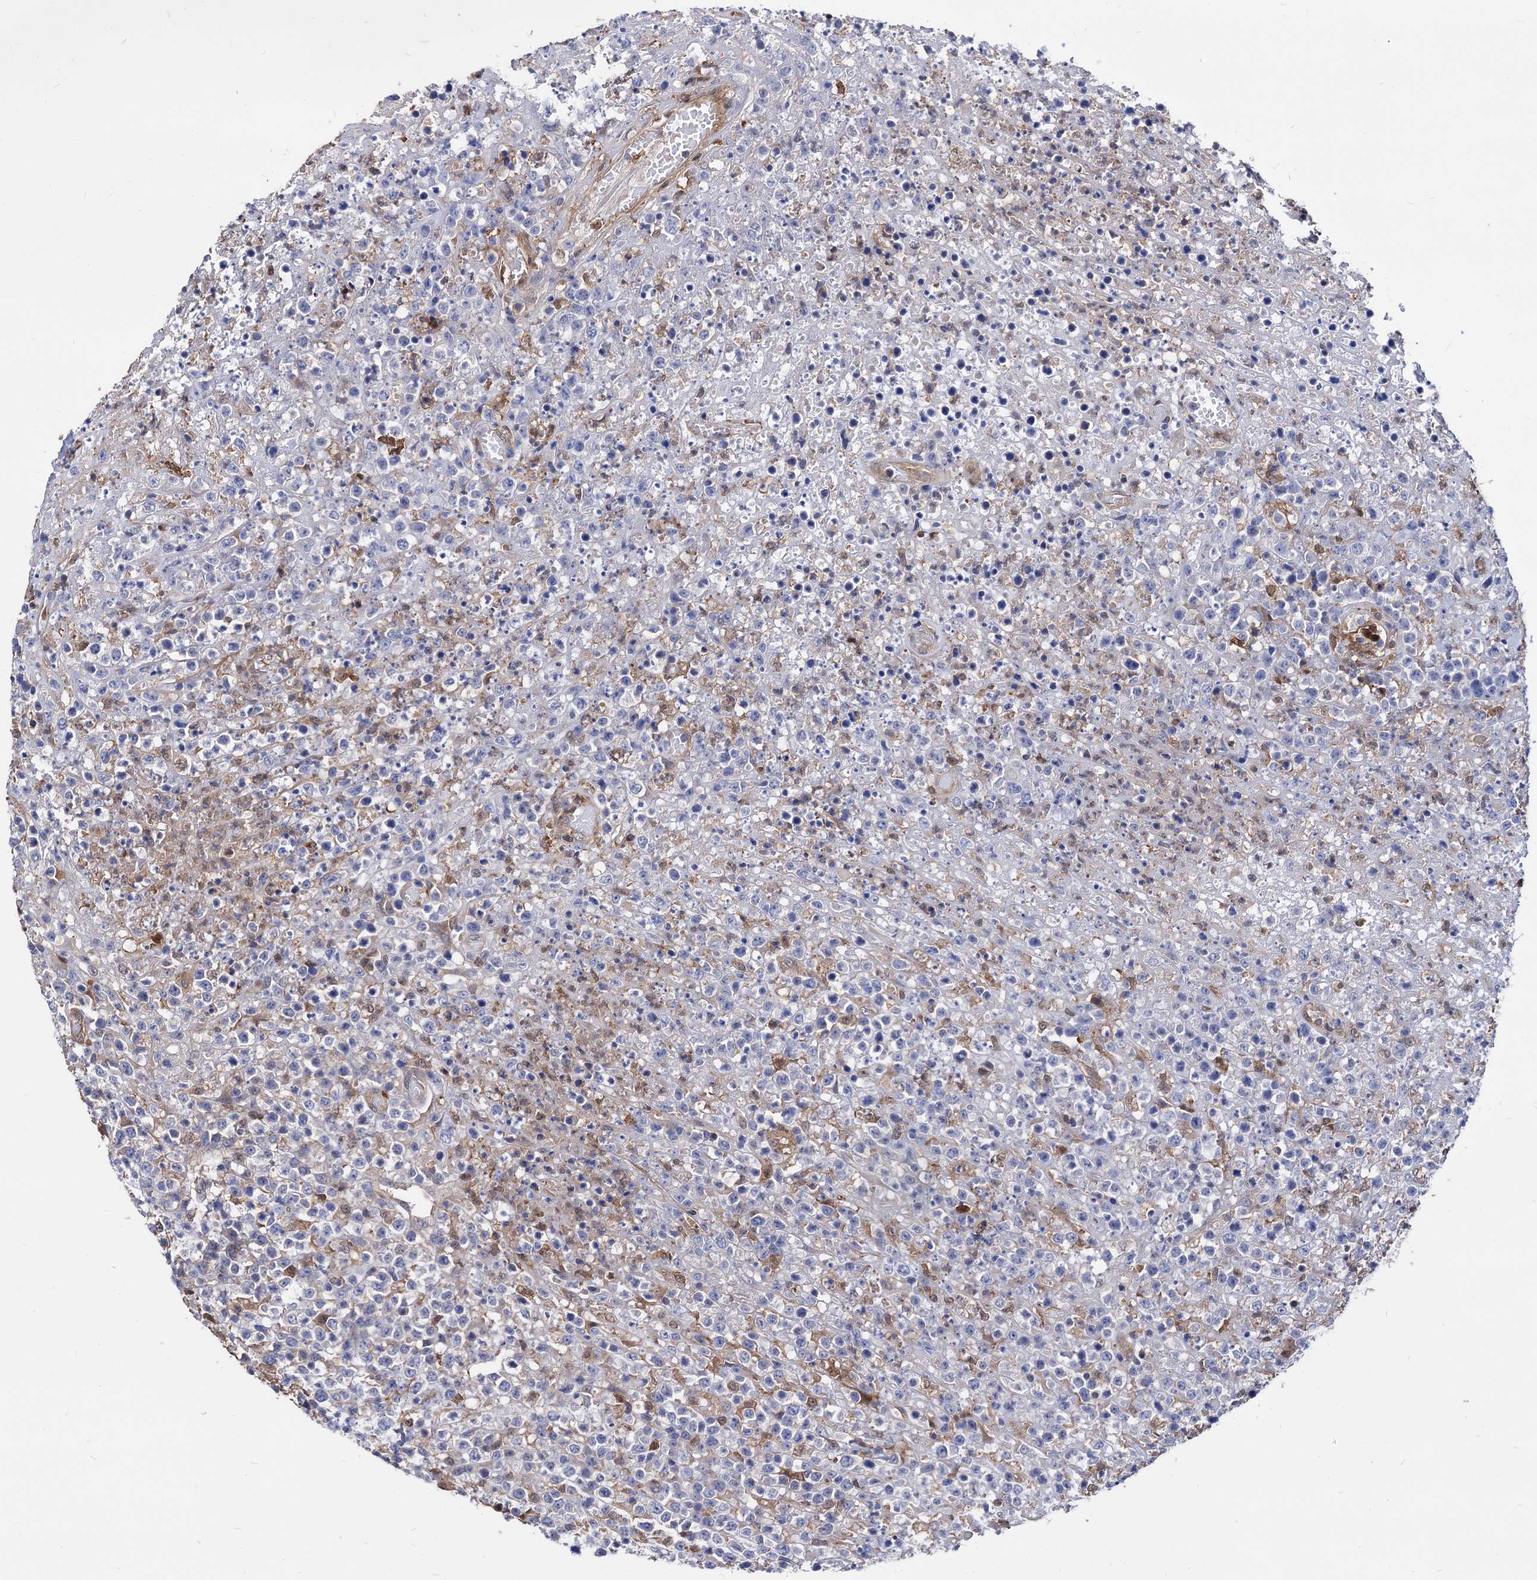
{"staining": {"intensity": "negative", "quantity": "none", "location": "none"}, "tissue": "lymphoma", "cell_type": "Tumor cells", "image_type": "cancer", "snomed": [{"axis": "morphology", "description": "Malignant lymphoma, non-Hodgkin's type, High grade"}, {"axis": "topography", "description": "Colon"}], "caption": "Tumor cells show no significant staining in malignant lymphoma, non-Hodgkin's type (high-grade).", "gene": "CPPED1", "patient": {"sex": "female", "age": 53}}